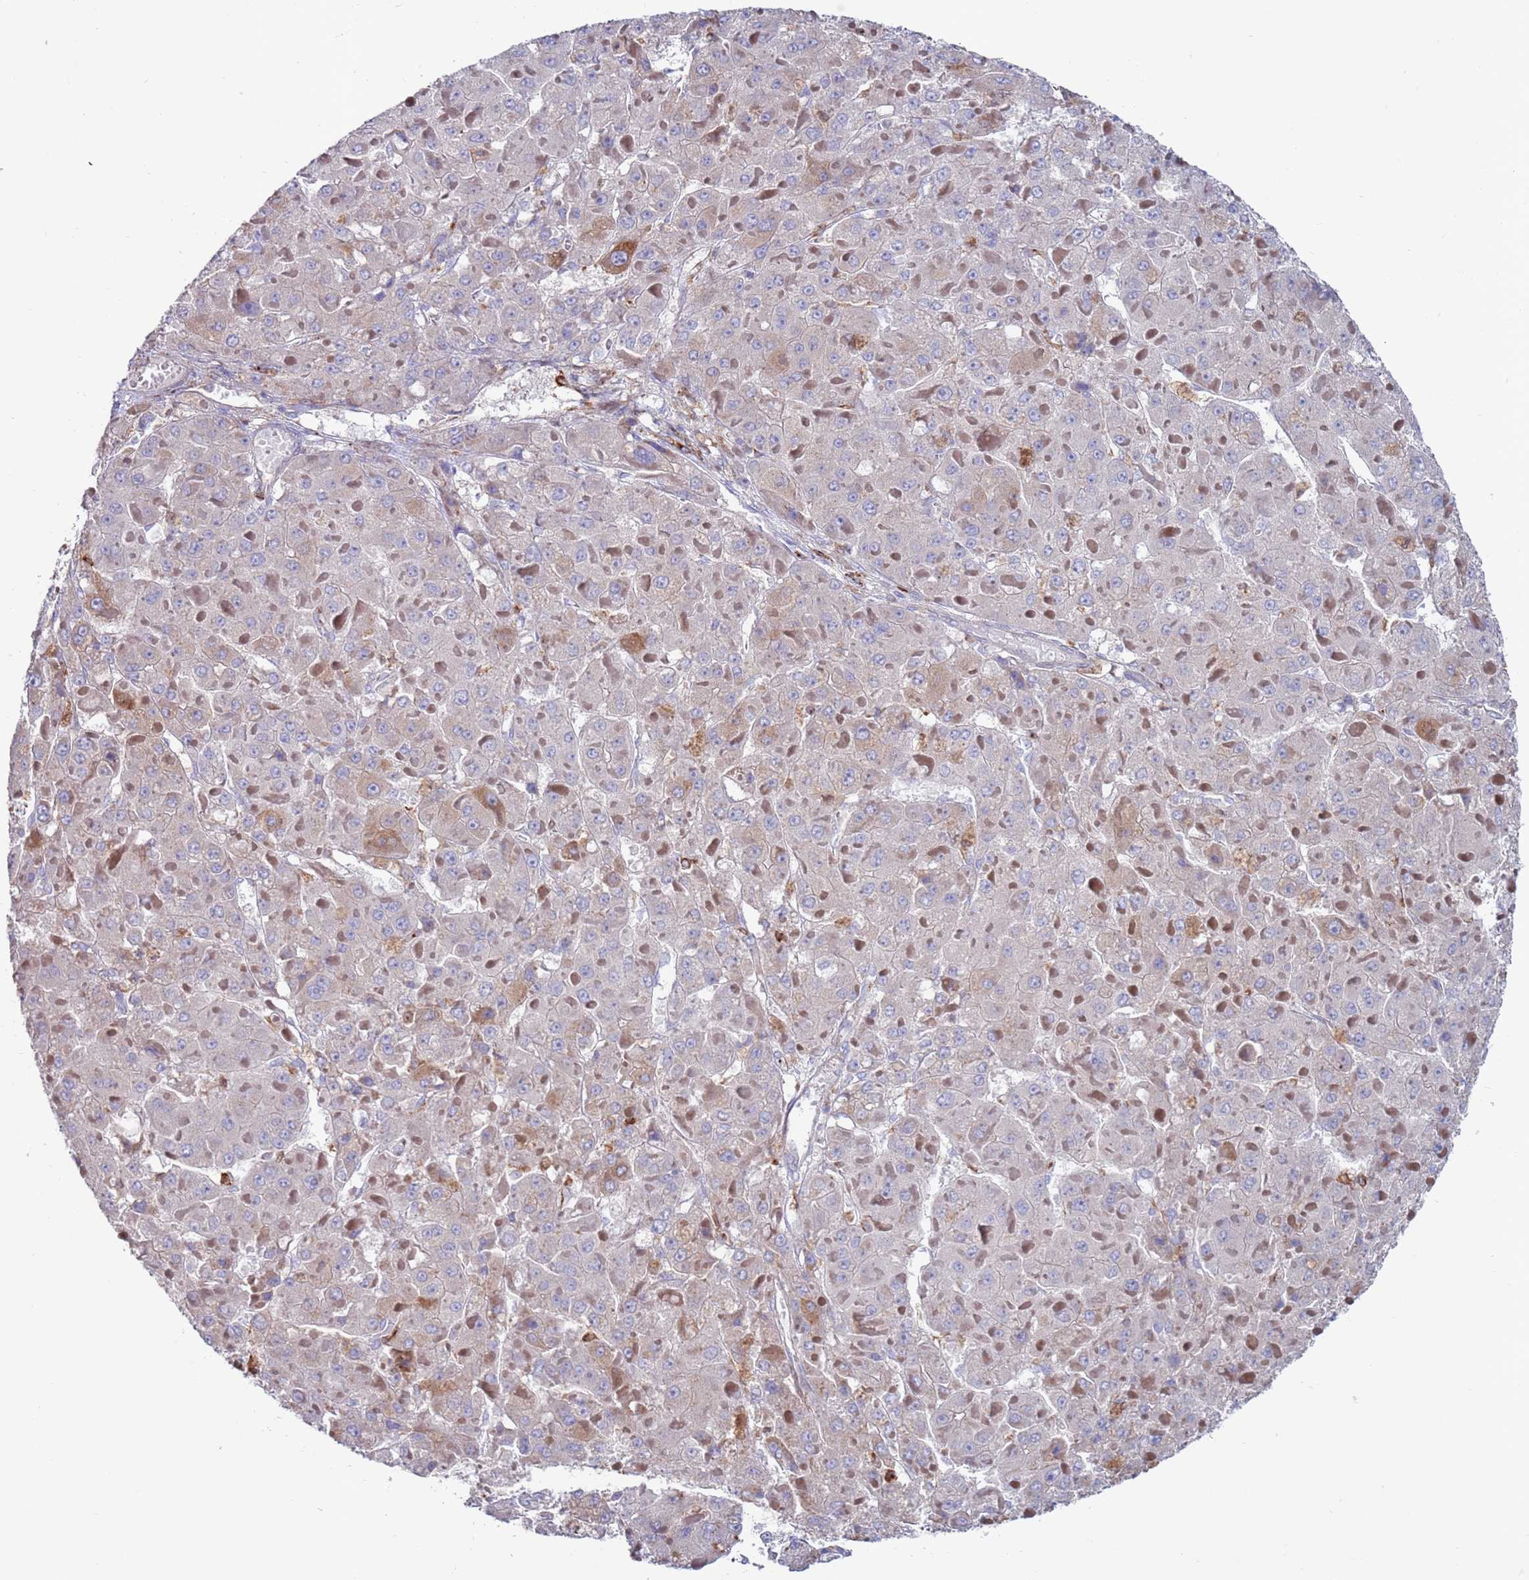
{"staining": {"intensity": "weak", "quantity": "<25%", "location": "cytoplasmic/membranous"}, "tissue": "liver cancer", "cell_type": "Tumor cells", "image_type": "cancer", "snomed": [{"axis": "morphology", "description": "Carcinoma, Hepatocellular, NOS"}, {"axis": "topography", "description": "Liver"}], "caption": "Immunohistochemistry micrograph of neoplastic tissue: human liver cancer stained with DAB (3,3'-diaminobenzidine) shows no significant protein positivity in tumor cells.", "gene": "GREB1L", "patient": {"sex": "female", "age": 73}}